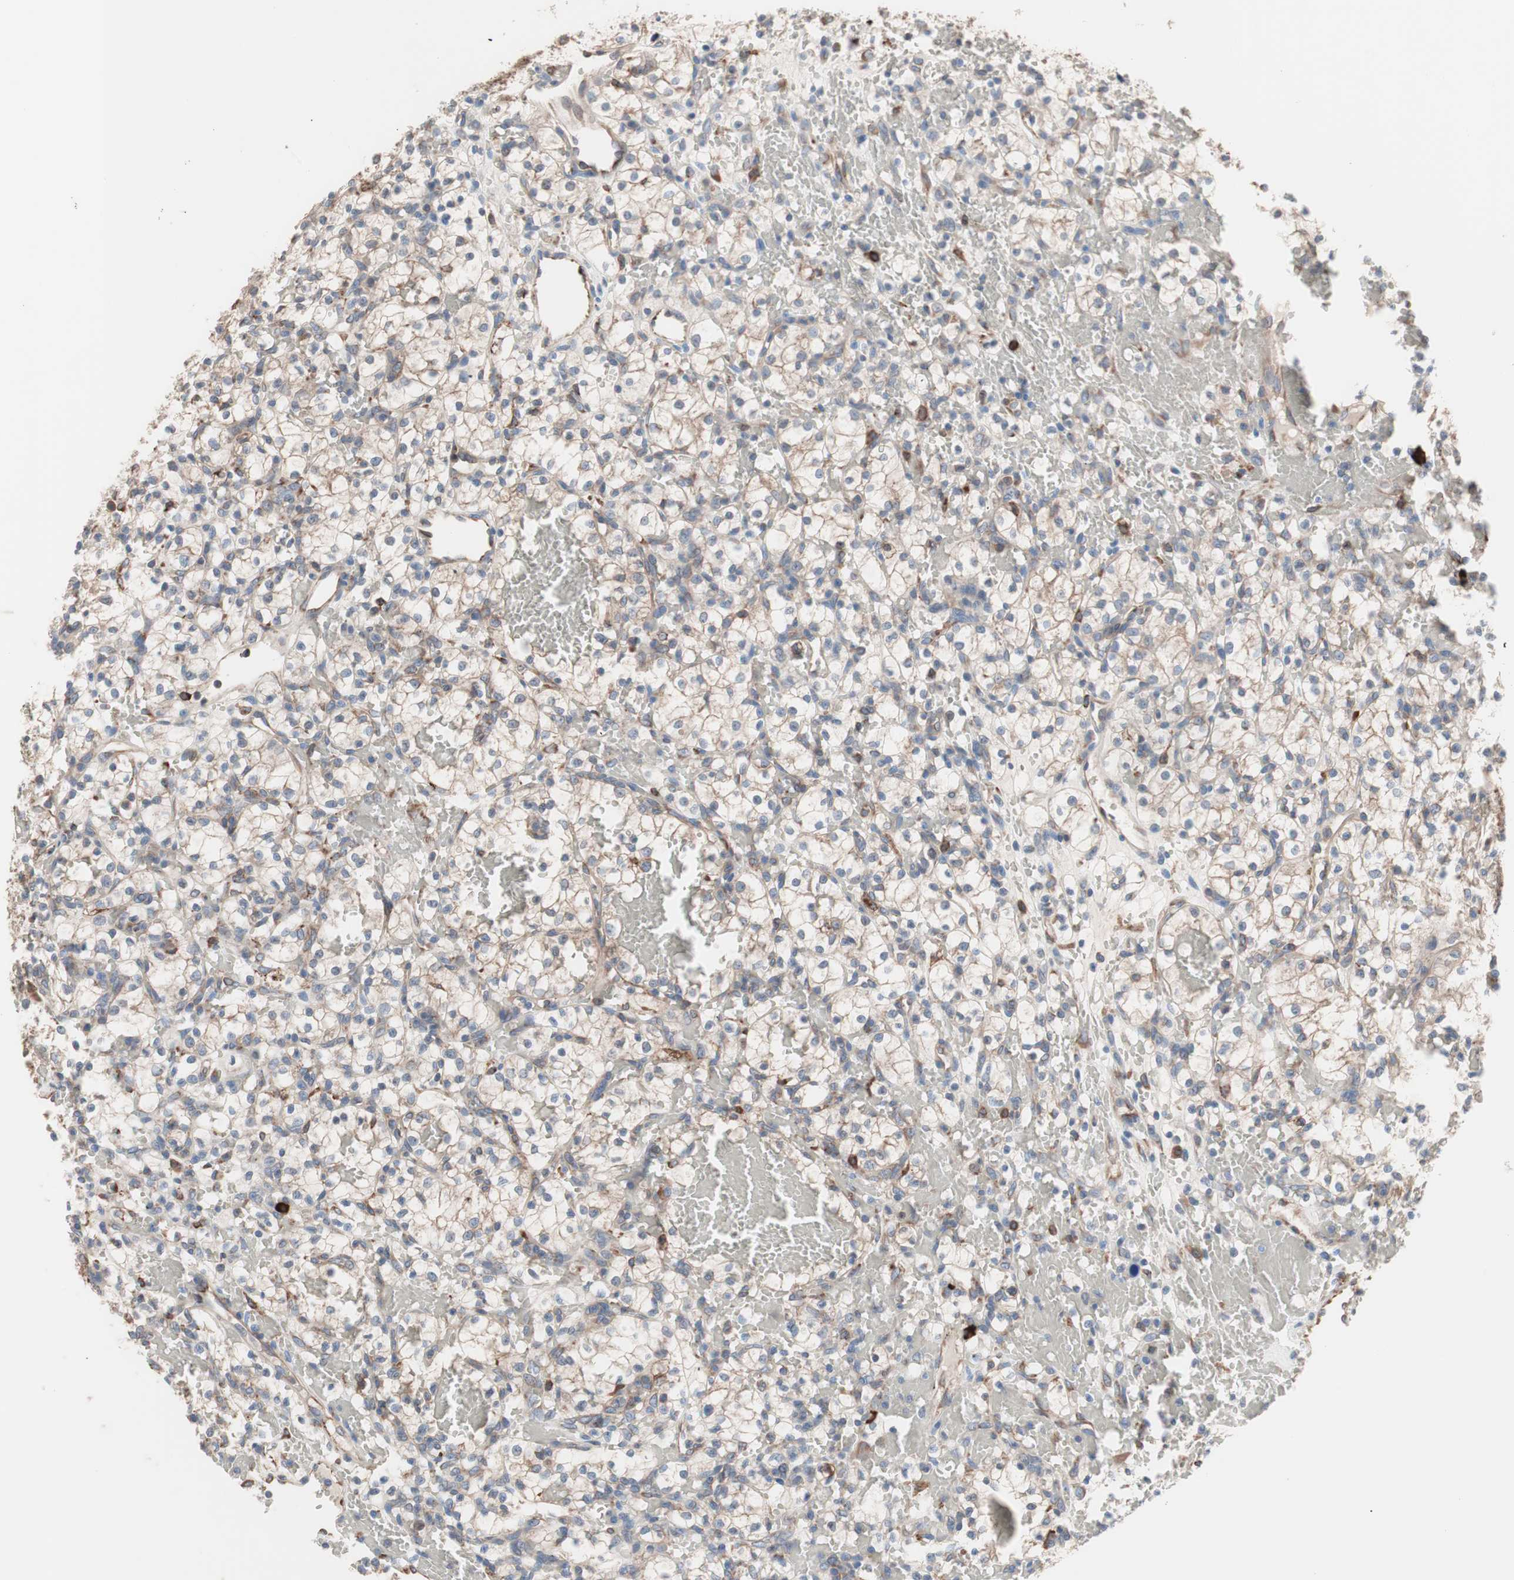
{"staining": {"intensity": "weak", "quantity": "<25%", "location": "cytoplasmic/membranous"}, "tissue": "renal cancer", "cell_type": "Tumor cells", "image_type": "cancer", "snomed": [{"axis": "morphology", "description": "Adenocarcinoma, NOS"}, {"axis": "topography", "description": "Kidney"}], "caption": "Immunohistochemistry (IHC) histopathology image of neoplastic tissue: renal cancer stained with DAB (3,3'-diaminobenzidine) reveals no significant protein staining in tumor cells.", "gene": "SLC27A4", "patient": {"sex": "female", "age": 60}}